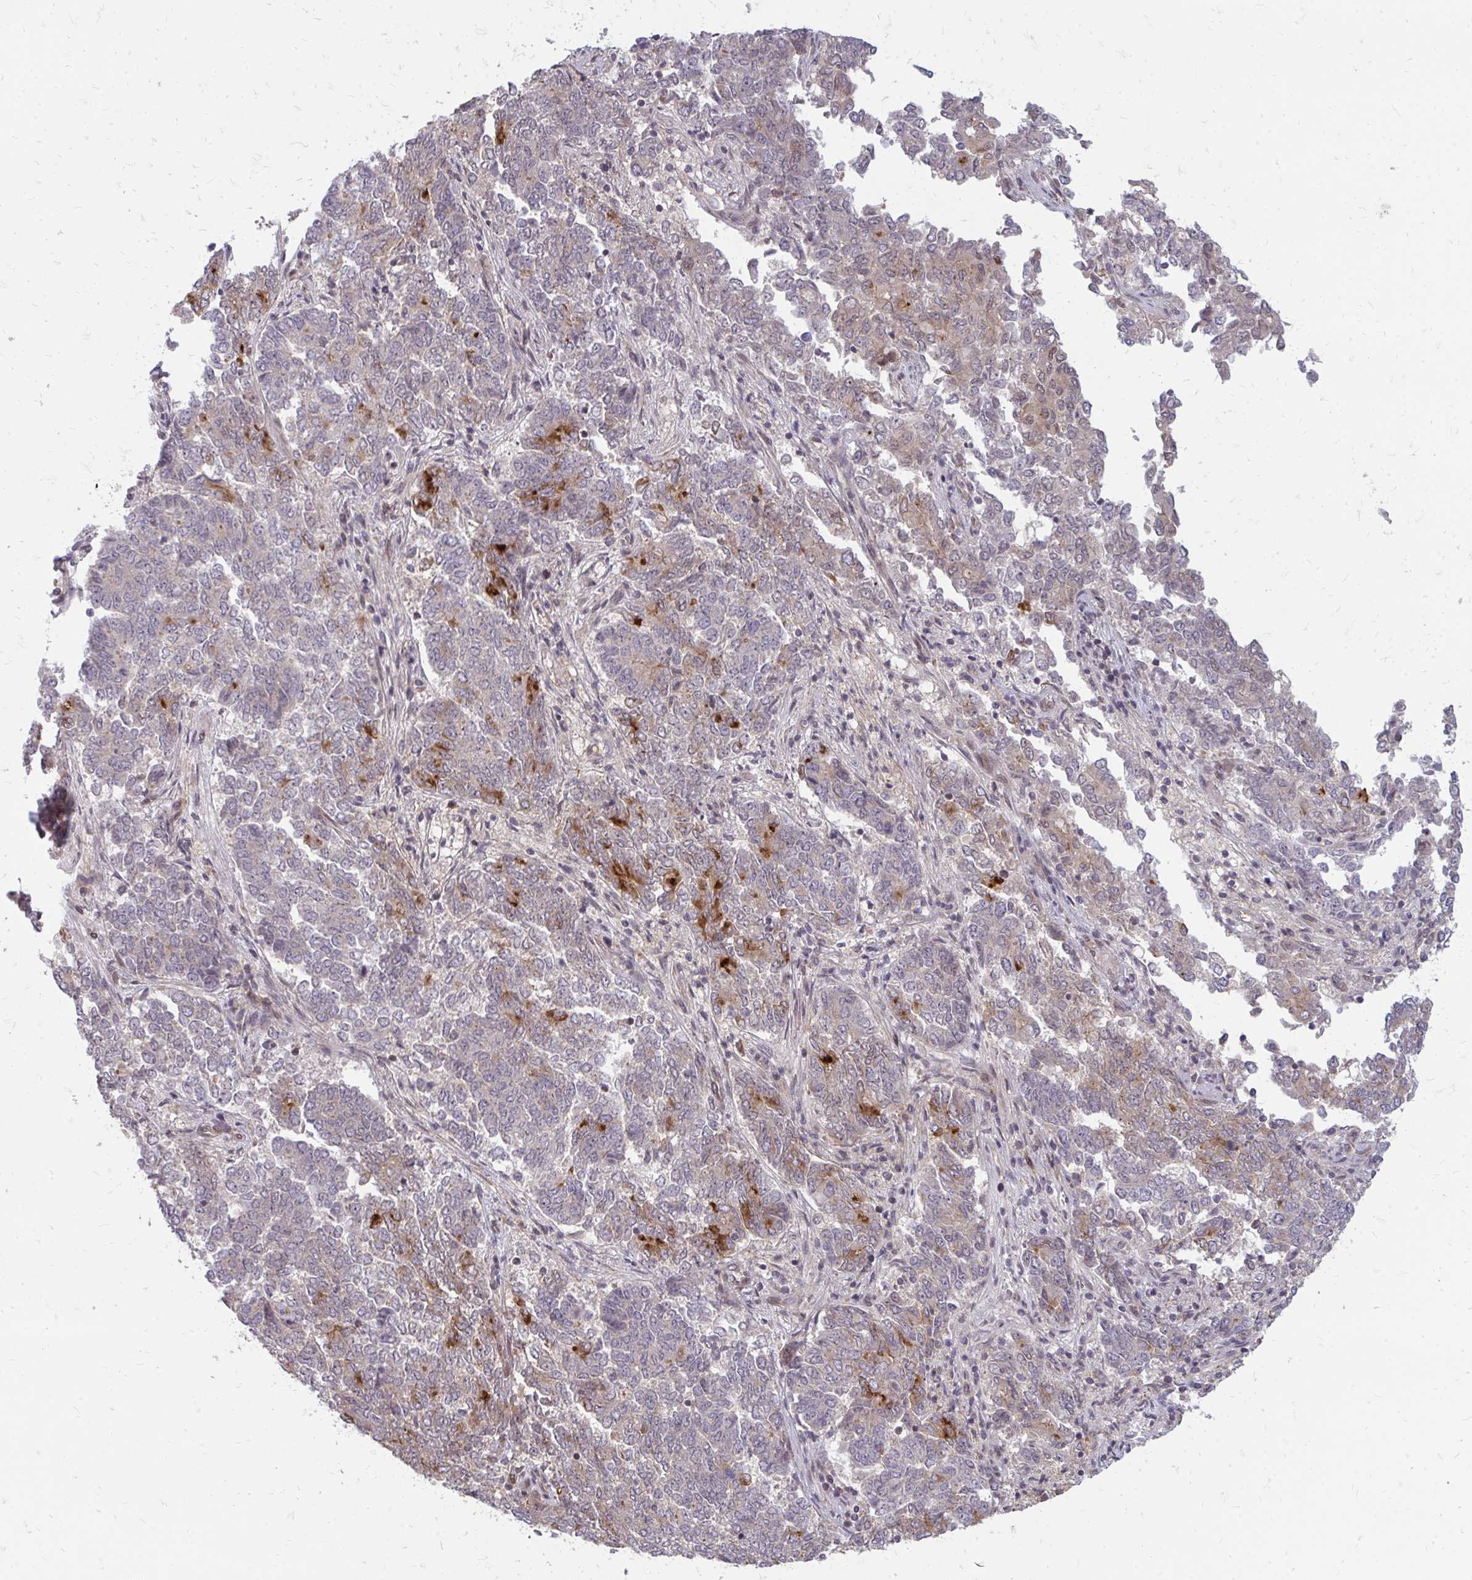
{"staining": {"intensity": "negative", "quantity": "none", "location": "none"}, "tissue": "endometrial cancer", "cell_type": "Tumor cells", "image_type": "cancer", "snomed": [{"axis": "morphology", "description": "Adenocarcinoma, NOS"}, {"axis": "topography", "description": "Endometrium"}], "caption": "Endometrial adenocarcinoma was stained to show a protein in brown. There is no significant expression in tumor cells. (DAB (3,3'-diaminobenzidine) IHC, high magnification).", "gene": "ZNF285", "patient": {"sex": "female", "age": 80}}